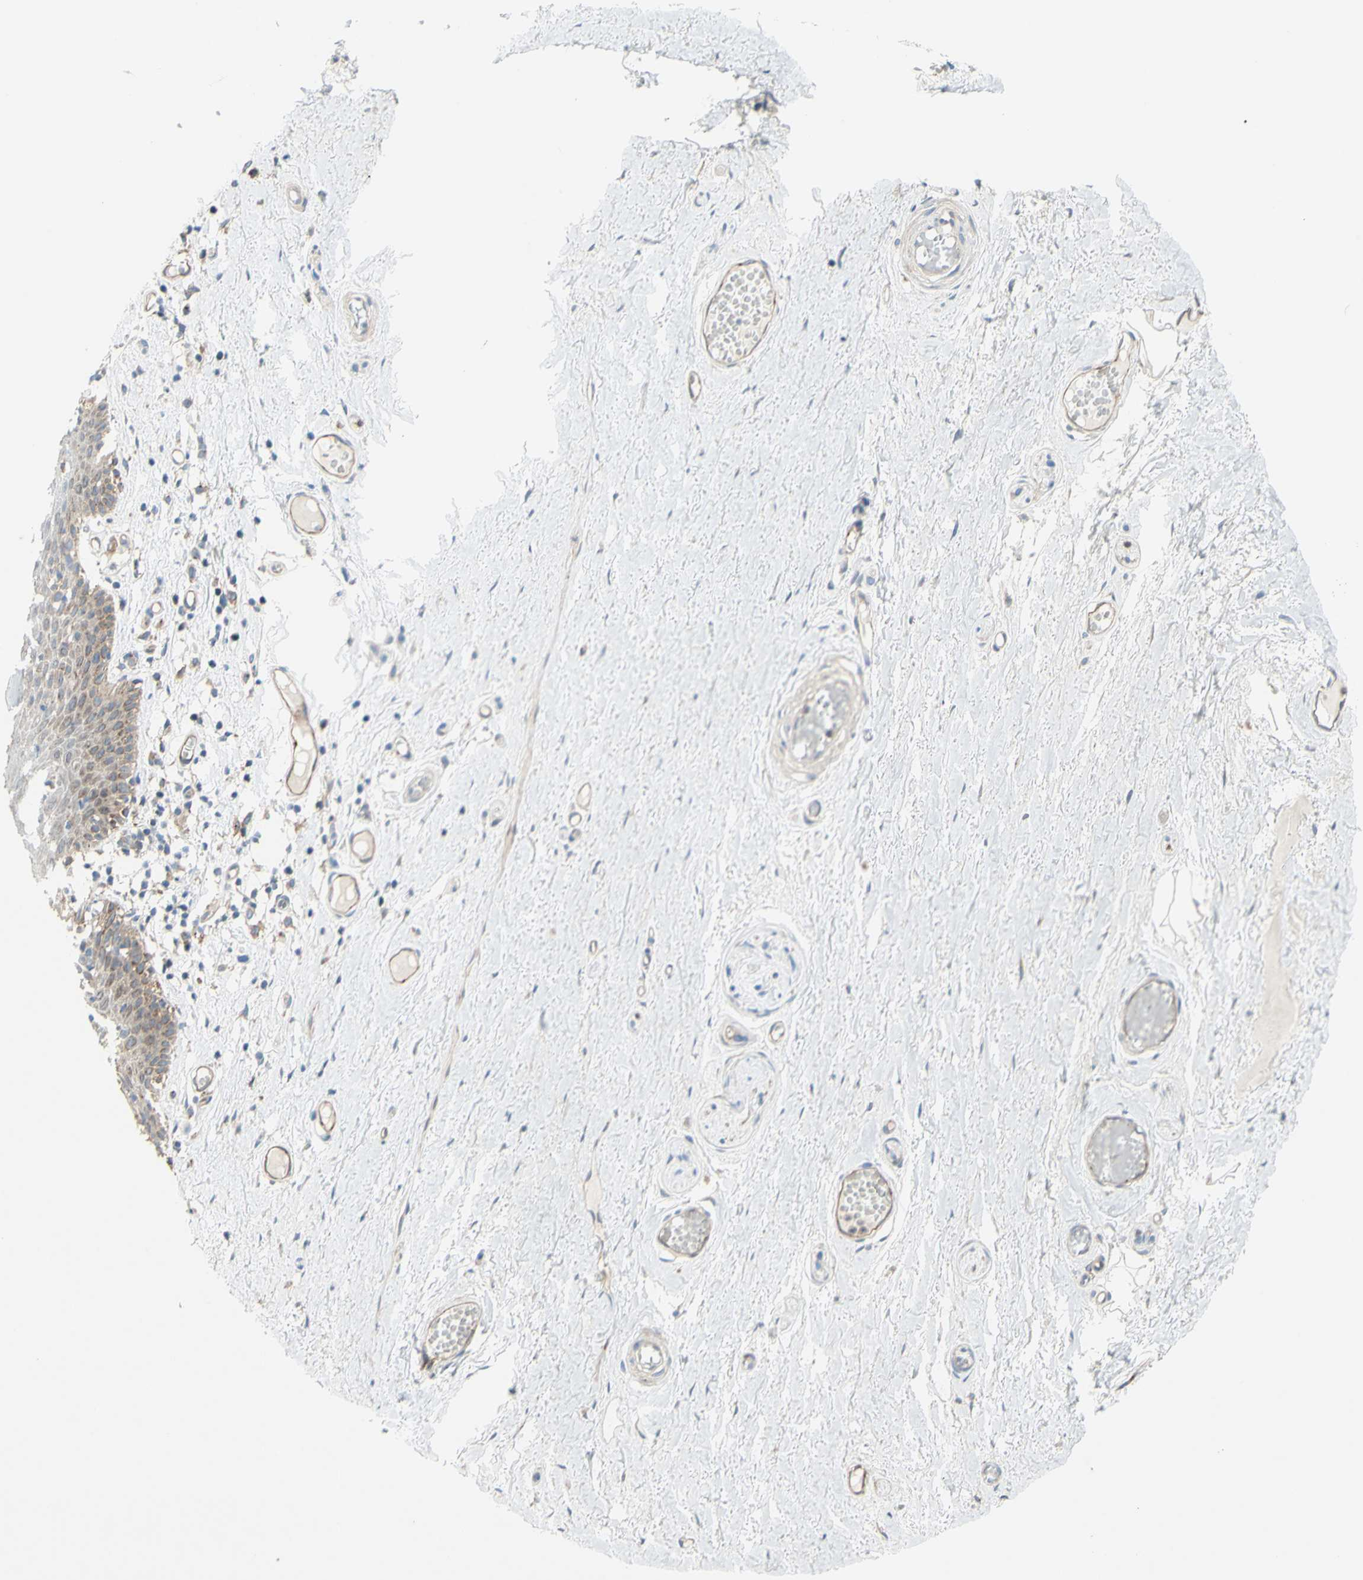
{"staining": {"intensity": "weak", "quantity": ">75%", "location": "cytoplasmic/membranous"}, "tissue": "skin", "cell_type": "Epidermal cells", "image_type": "normal", "snomed": [{"axis": "morphology", "description": "Normal tissue, NOS"}, {"axis": "topography", "description": "Adipose tissue"}, {"axis": "topography", "description": "Vascular tissue"}, {"axis": "topography", "description": "Anal"}, {"axis": "topography", "description": "Peripheral nerve tissue"}], "caption": "A brown stain labels weak cytoplasmic/membranous positivity of a protein in epidermal cells of unremarkable skin. (Stains: DAB (3,3'-diaminobenzidine) in brown, nuclei in blue, Microscopy: brightfield microscopy at high magnification).", "gene": "DYNLRB1", "patient": {"sex": "female", "age": 54}}